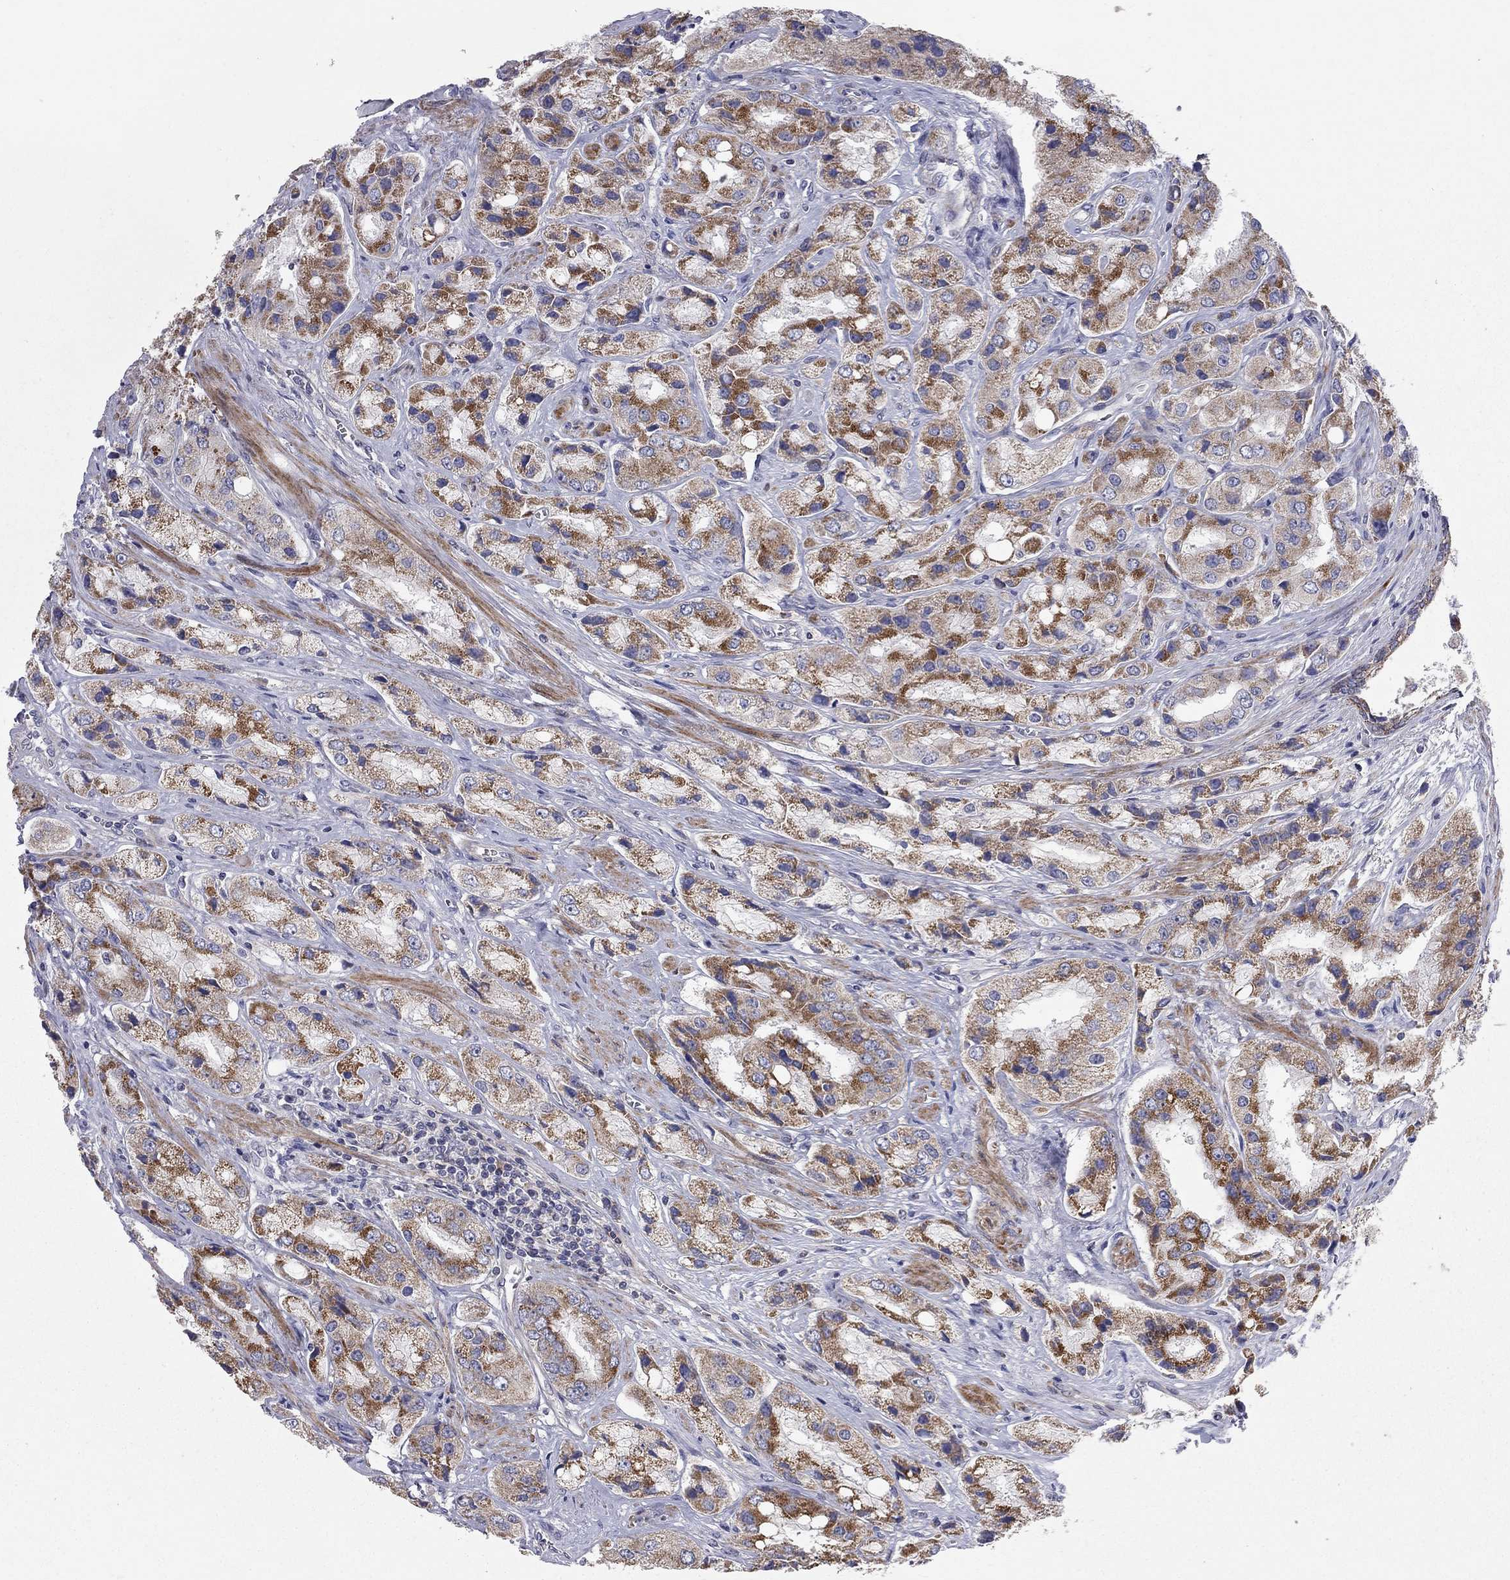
{"staining": {"intensity": "strong", "quantity": ">75%", "location": "cytoplasmic/membranous"}, "tissue": "prostate cancer", "cell_type": "Tumor cells", "image_type": "cancer", "snomed": [{"axis": "morphology", "description": "Adenocarcinoma, Low grade"}, {"axis": "topography", "description": "Prostate"}], "caption": "Prostate adenocarcinoma (low-grade) stained for a protein (brown) shows strong cytoplasmic/membranous positive positivity in approximately >75% of tumor cells.", "gene": "KANSL1L", "patient": {"sex": "male", "age": 69}}